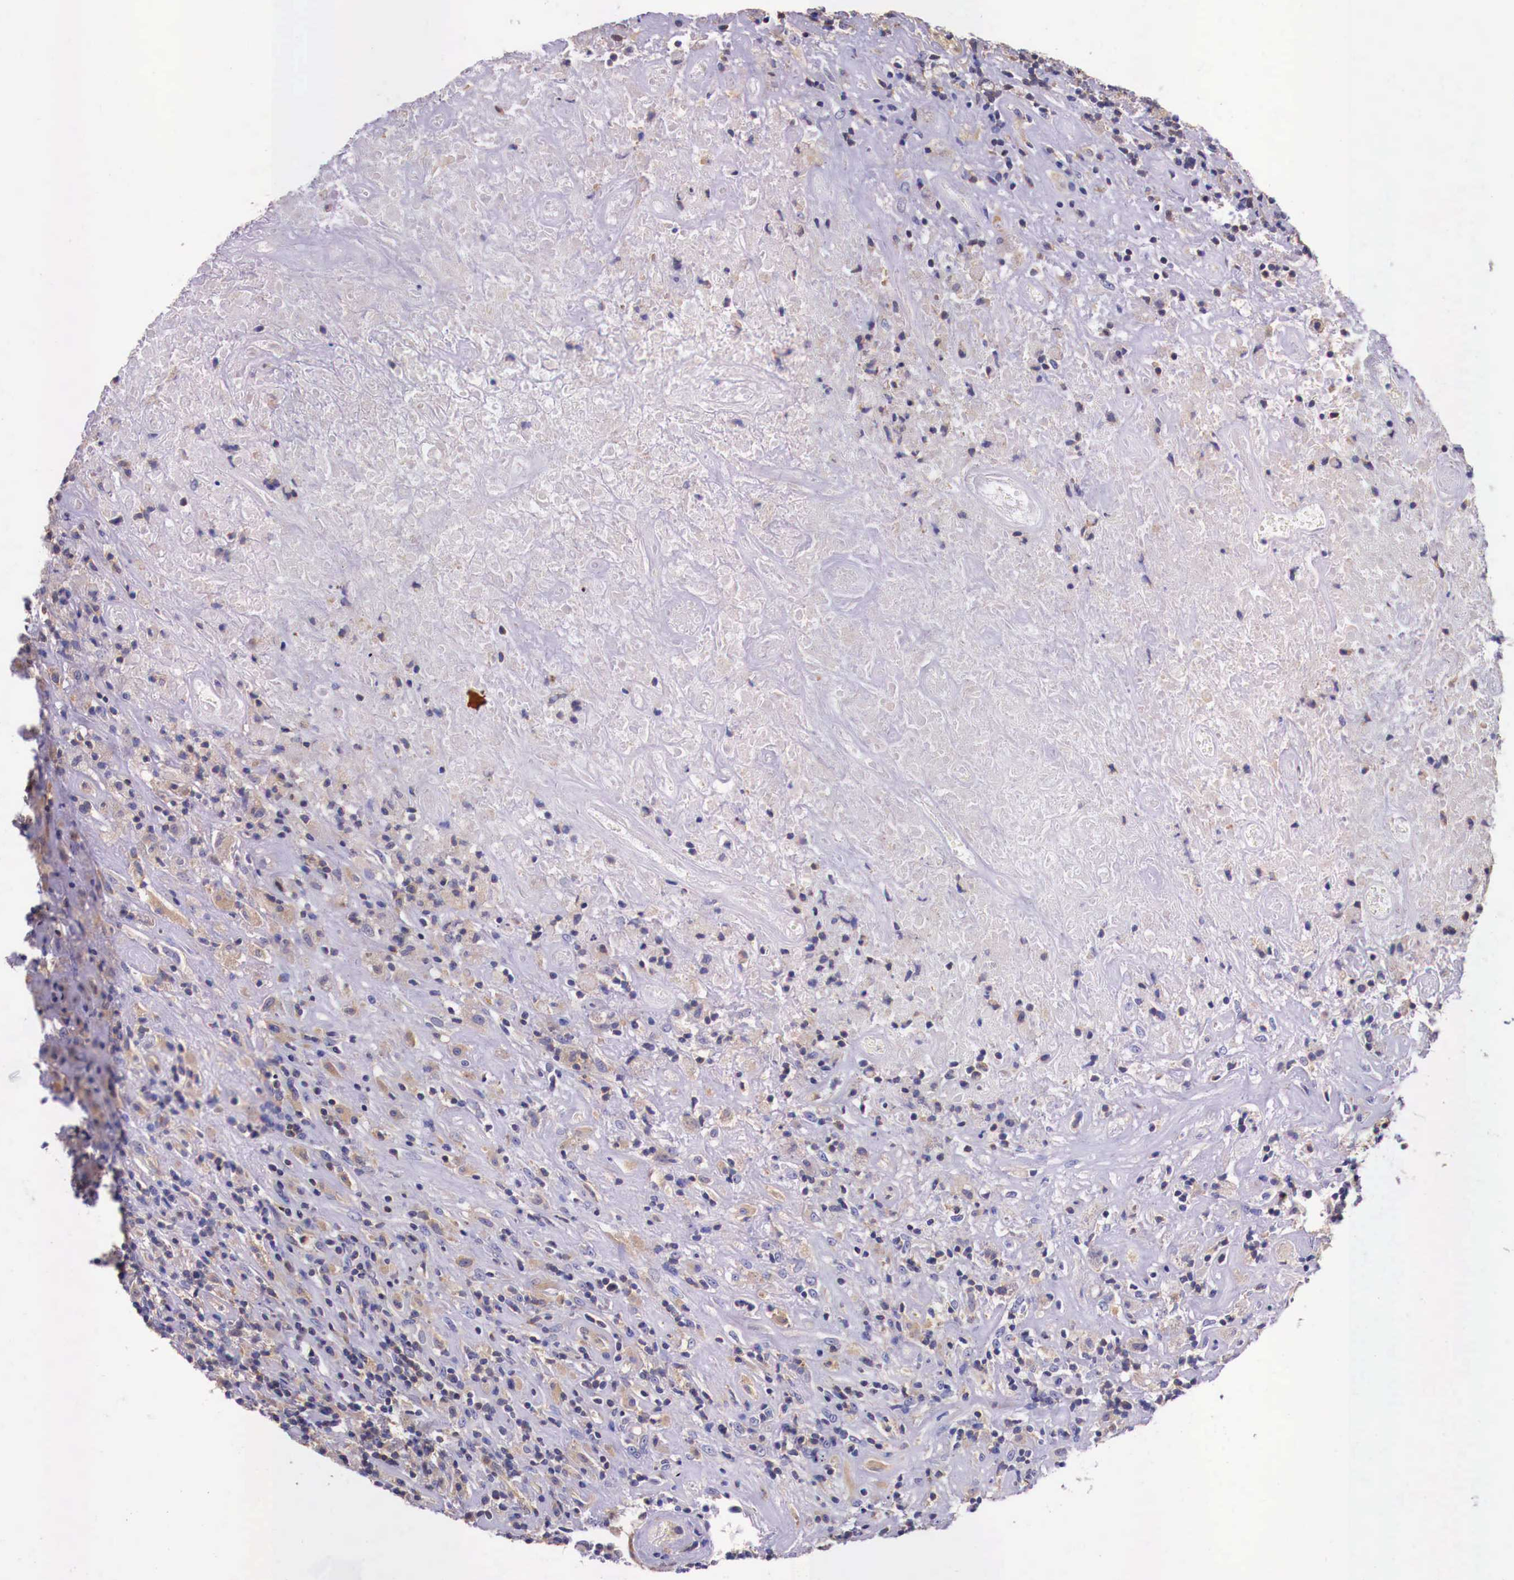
{"staining": {"intensity": "moderate", "quantity": "25%-75%", "location": "cytoplasmic/membranous"}, "tissue": "lymphoma", "cell_type": "Tumor cells", "image_type": "cancer", "snomed": [{"axis": "morphology", "description": "Hodgkin's disease, NOS"}, {"axis": "topography", "description": "Lymph node"}], "caption": "Tumor cells exhibit medium levels of moderate cytoplasmic/membranous staining in approximately 25%-75% of cells in Hodgkin's disease.", "gene": "GRIPAP1", "patient": {"sex": "male", "age": 46}}